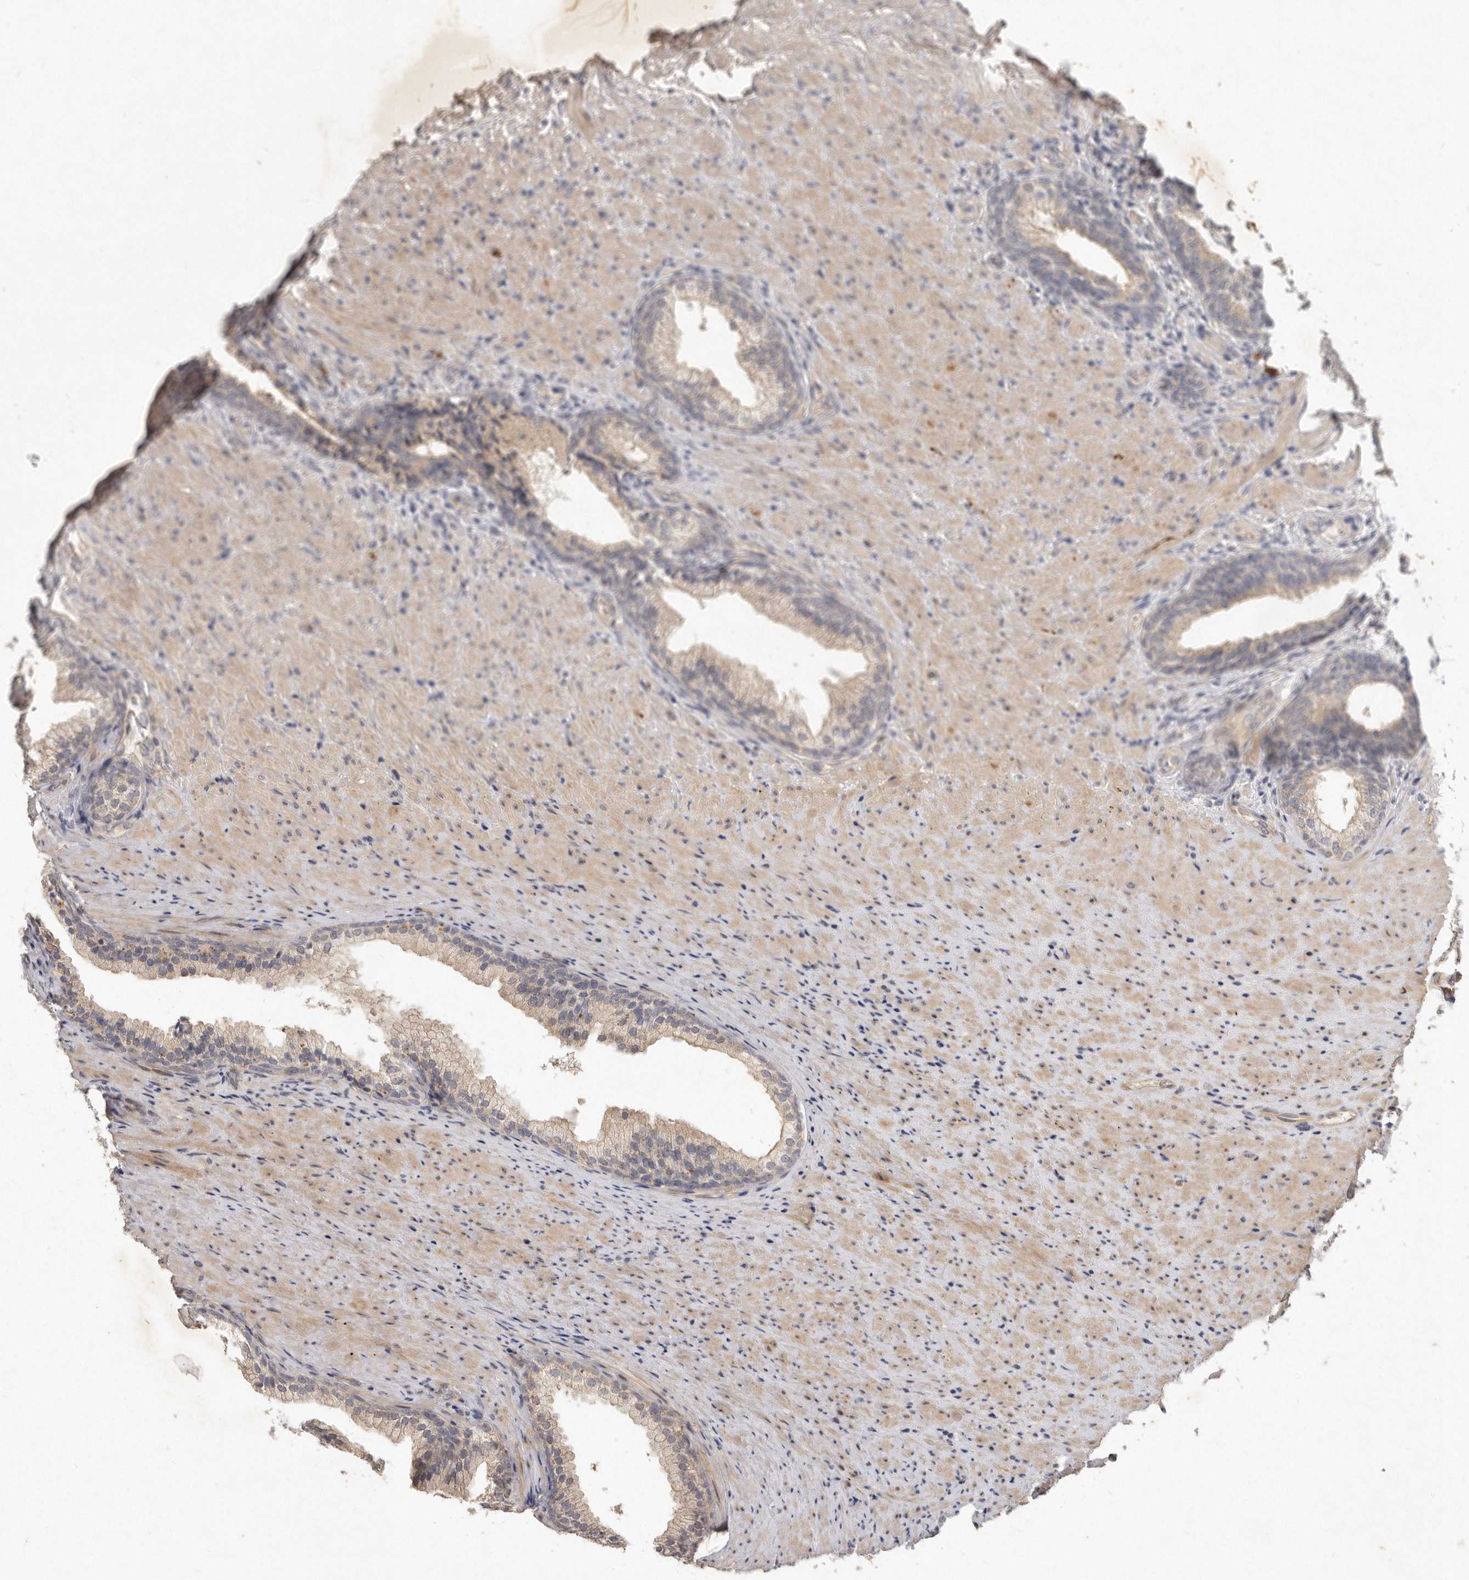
{"staining": {"intensity": "weak", "quantity": "<25%", "location": "cytoplasmic/membranous"}, "tissue": "prostate", "cell_type": "Glandular cells", "image_type": "normal", "snomed": [{"axis": "morphology", "description": "Normal tissue, NOS"}, {"axis": "topography", "description": "Prostate"}], "caption": "Immunohistochemistry of unremarkable prostate exhibits no staining in glandular cells.", "gene": "SLC22A1", "patient": {"sex": "male", "age": 76}}